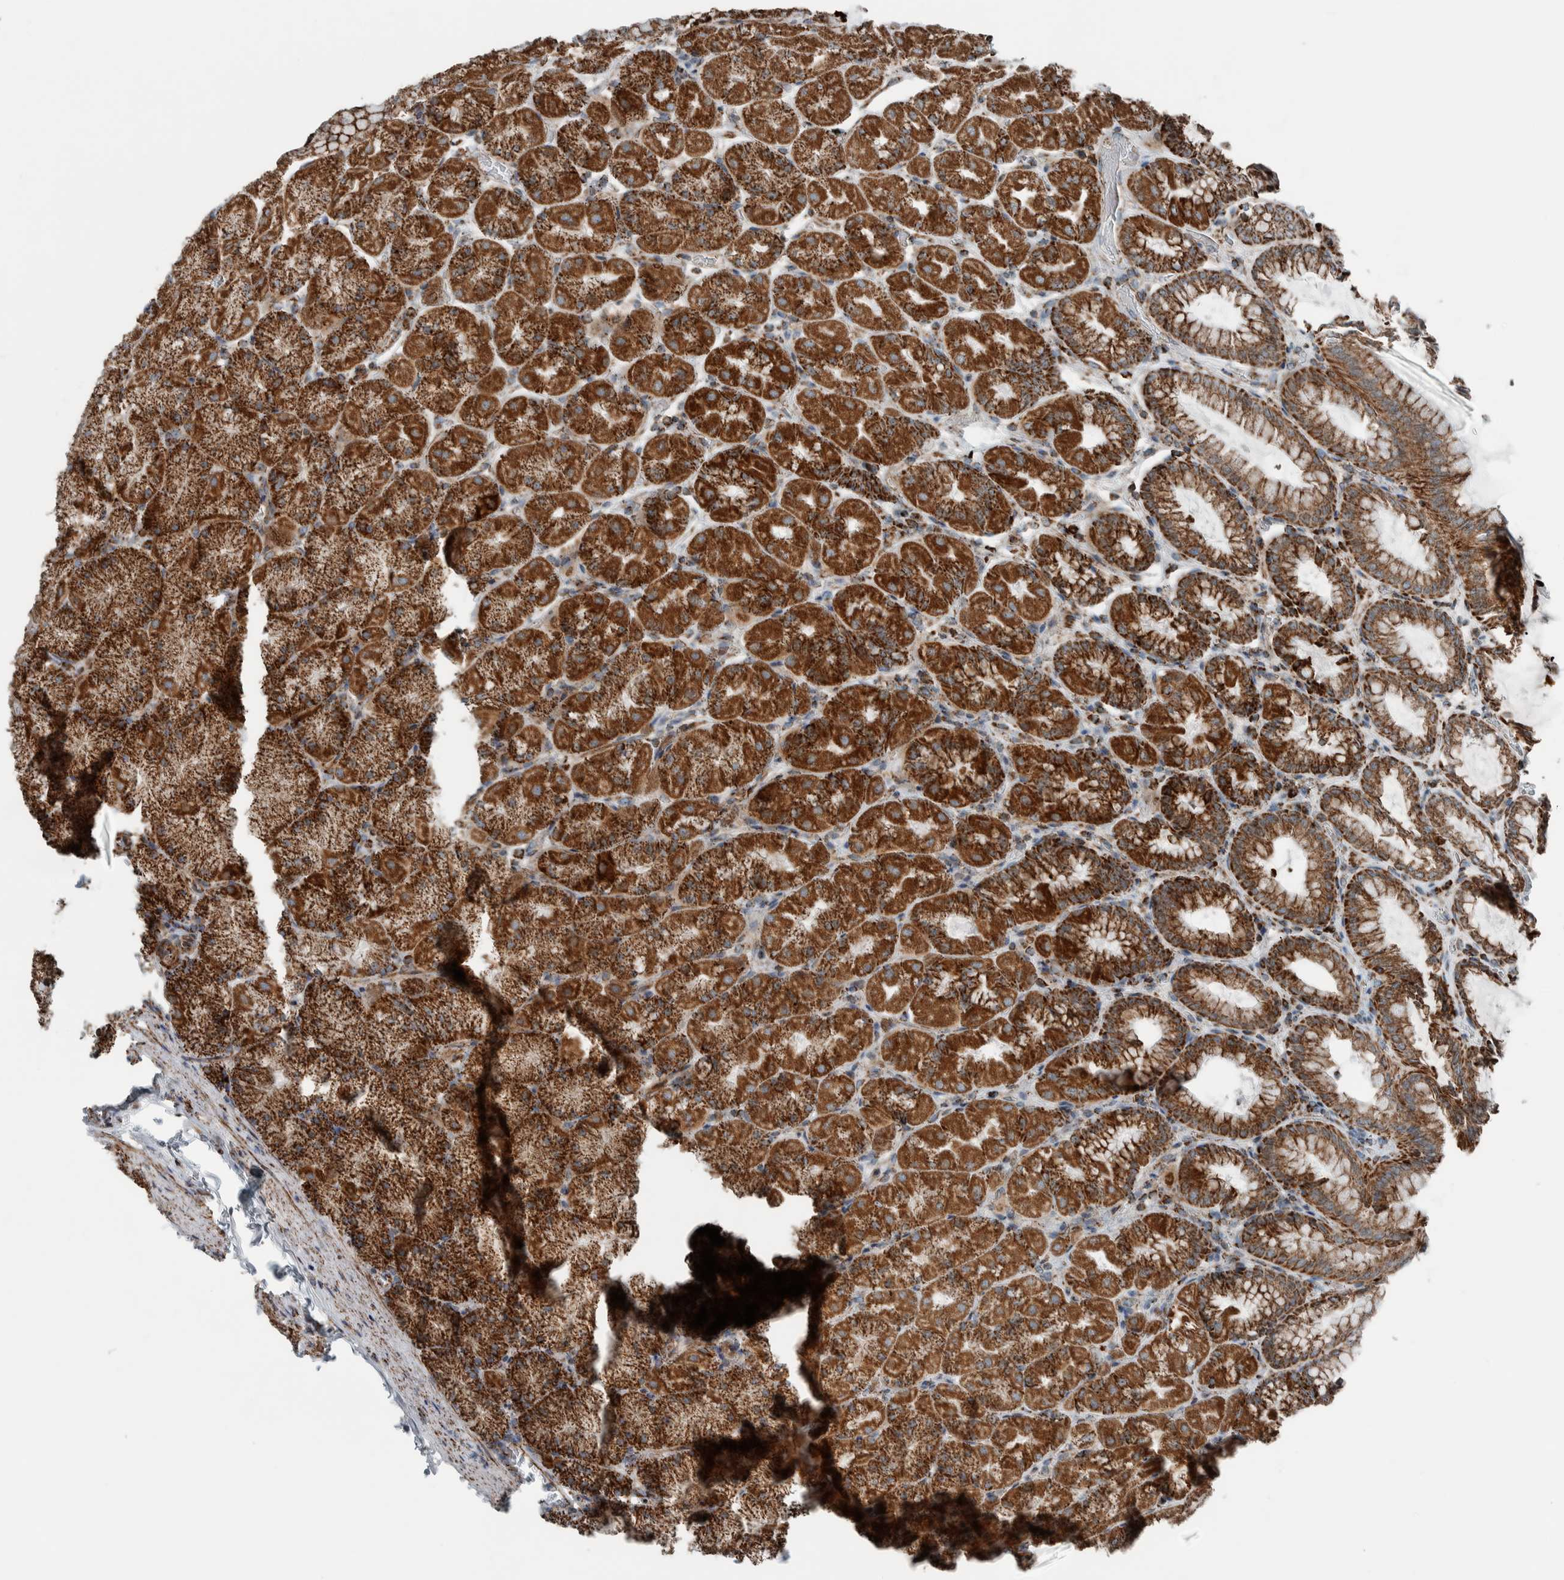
{"staining": {"intensity": "strong", "quantity": ">75%", "location": "cytoplasmic/membranous"}, "tissue": "stomach", "cell_type": "Glandular cells", "image_type": "normal", "snomed": [{"axis": "morphology", "description": "Normal tissue, NOS"}, {"axis": "topography", "description": "Stomach, upper"}], "caption": "An immunohistochemistry micrograph of benign tissue is shown. Protein staining in brown labels strong cytoplasmic/membranous positivity in stomach within glandular cells. (brown staining indicates protein expression, while blue staining denotes nuclei).", "gene": "CNTROB", "patient": {"sex": "female", "age": 56}}